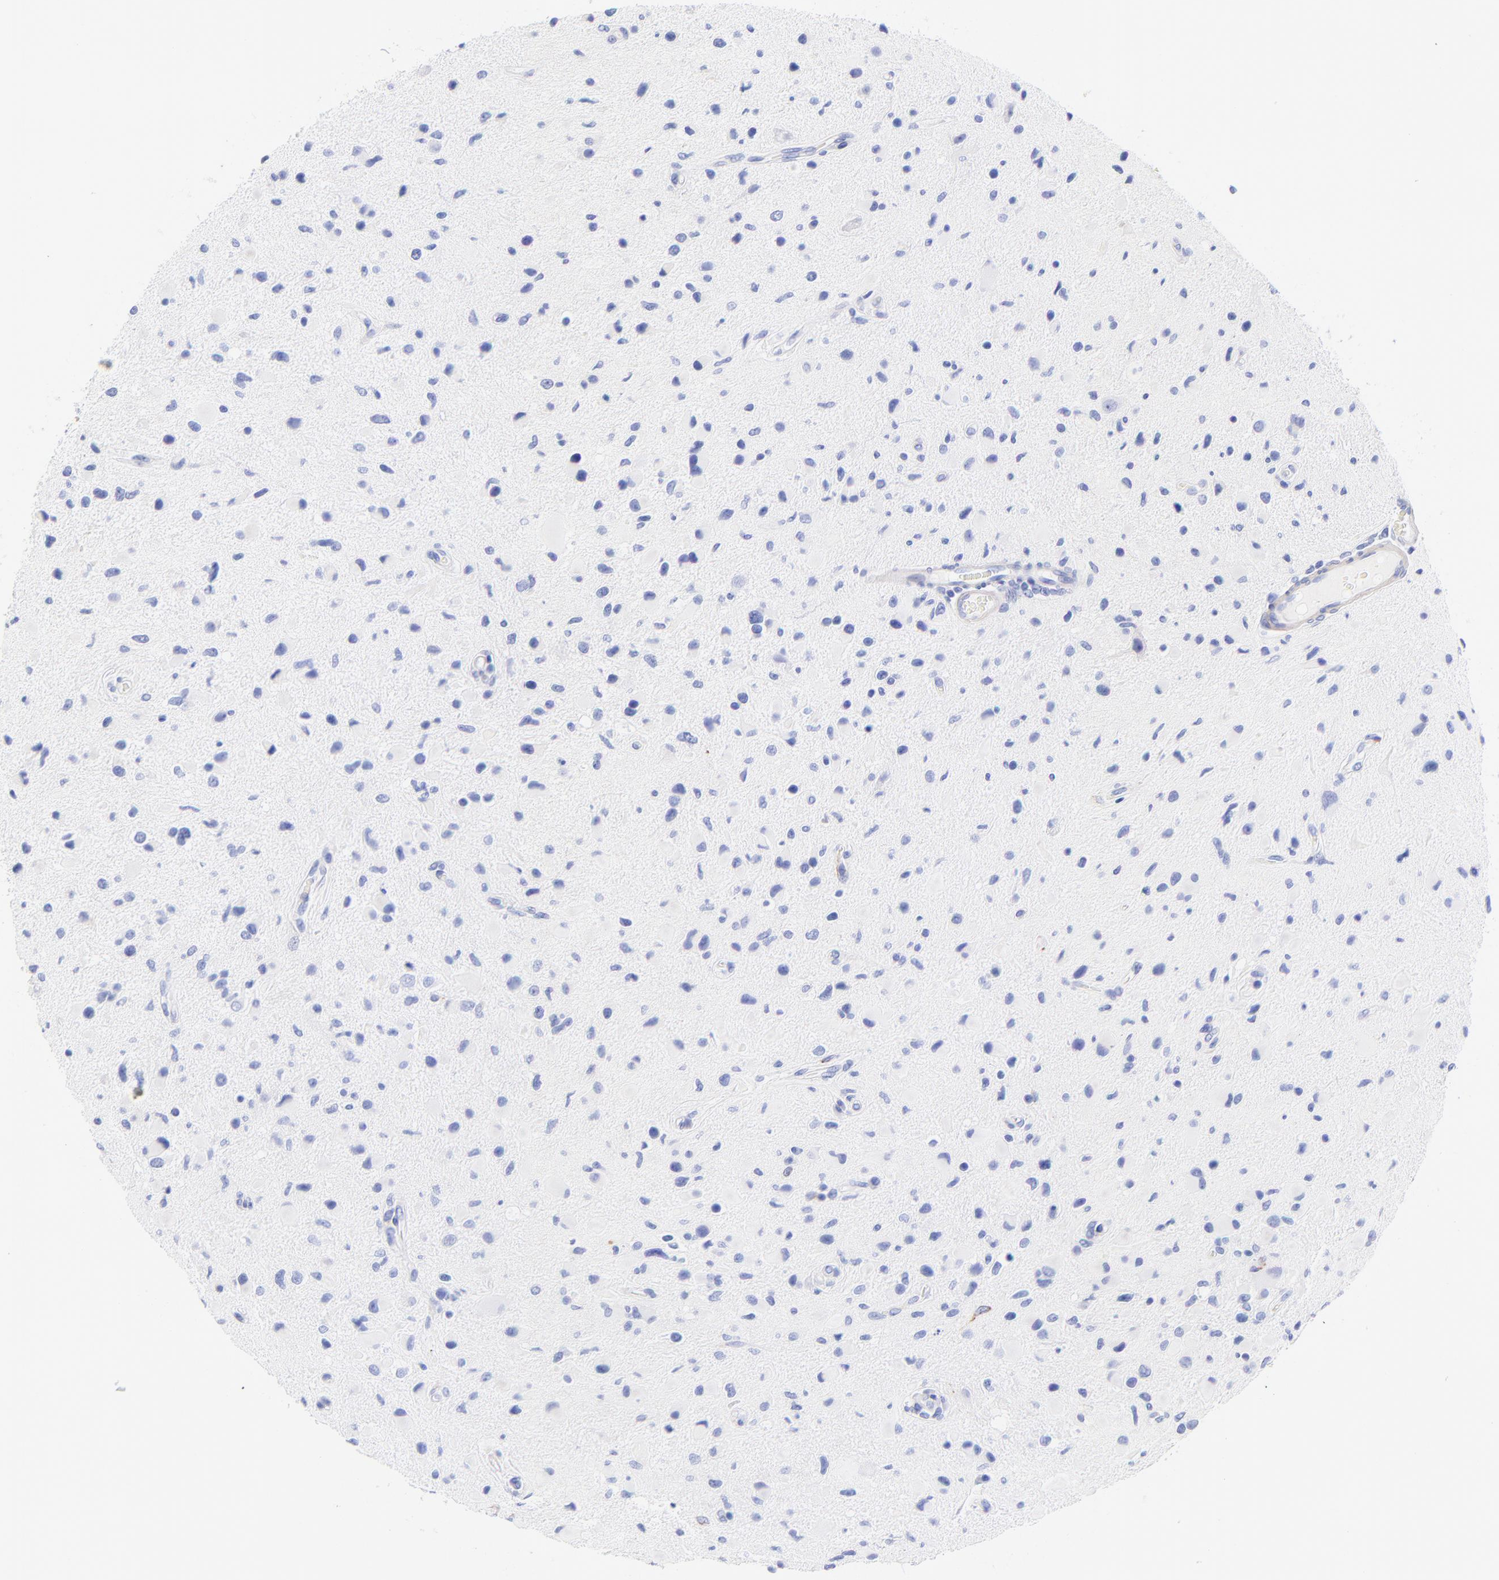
{"staining": {"intensity": "negative", "quantity": "none", "location": "none"}, "tissue": "glioma", "cell_type": "Tumor cells", "image_type": "cancer", "snomed": [{"axis": "morphology", "description": "Glioma, malignant, Low grade"}, {"axis": "topography", "description": "Brain"}], "caption": "The photomicrograph shows no staining of tumor cells in malignant low-grade glioma.", "gene": "C1QTNF6", "patient": {"sex": "female", "age": 32}}